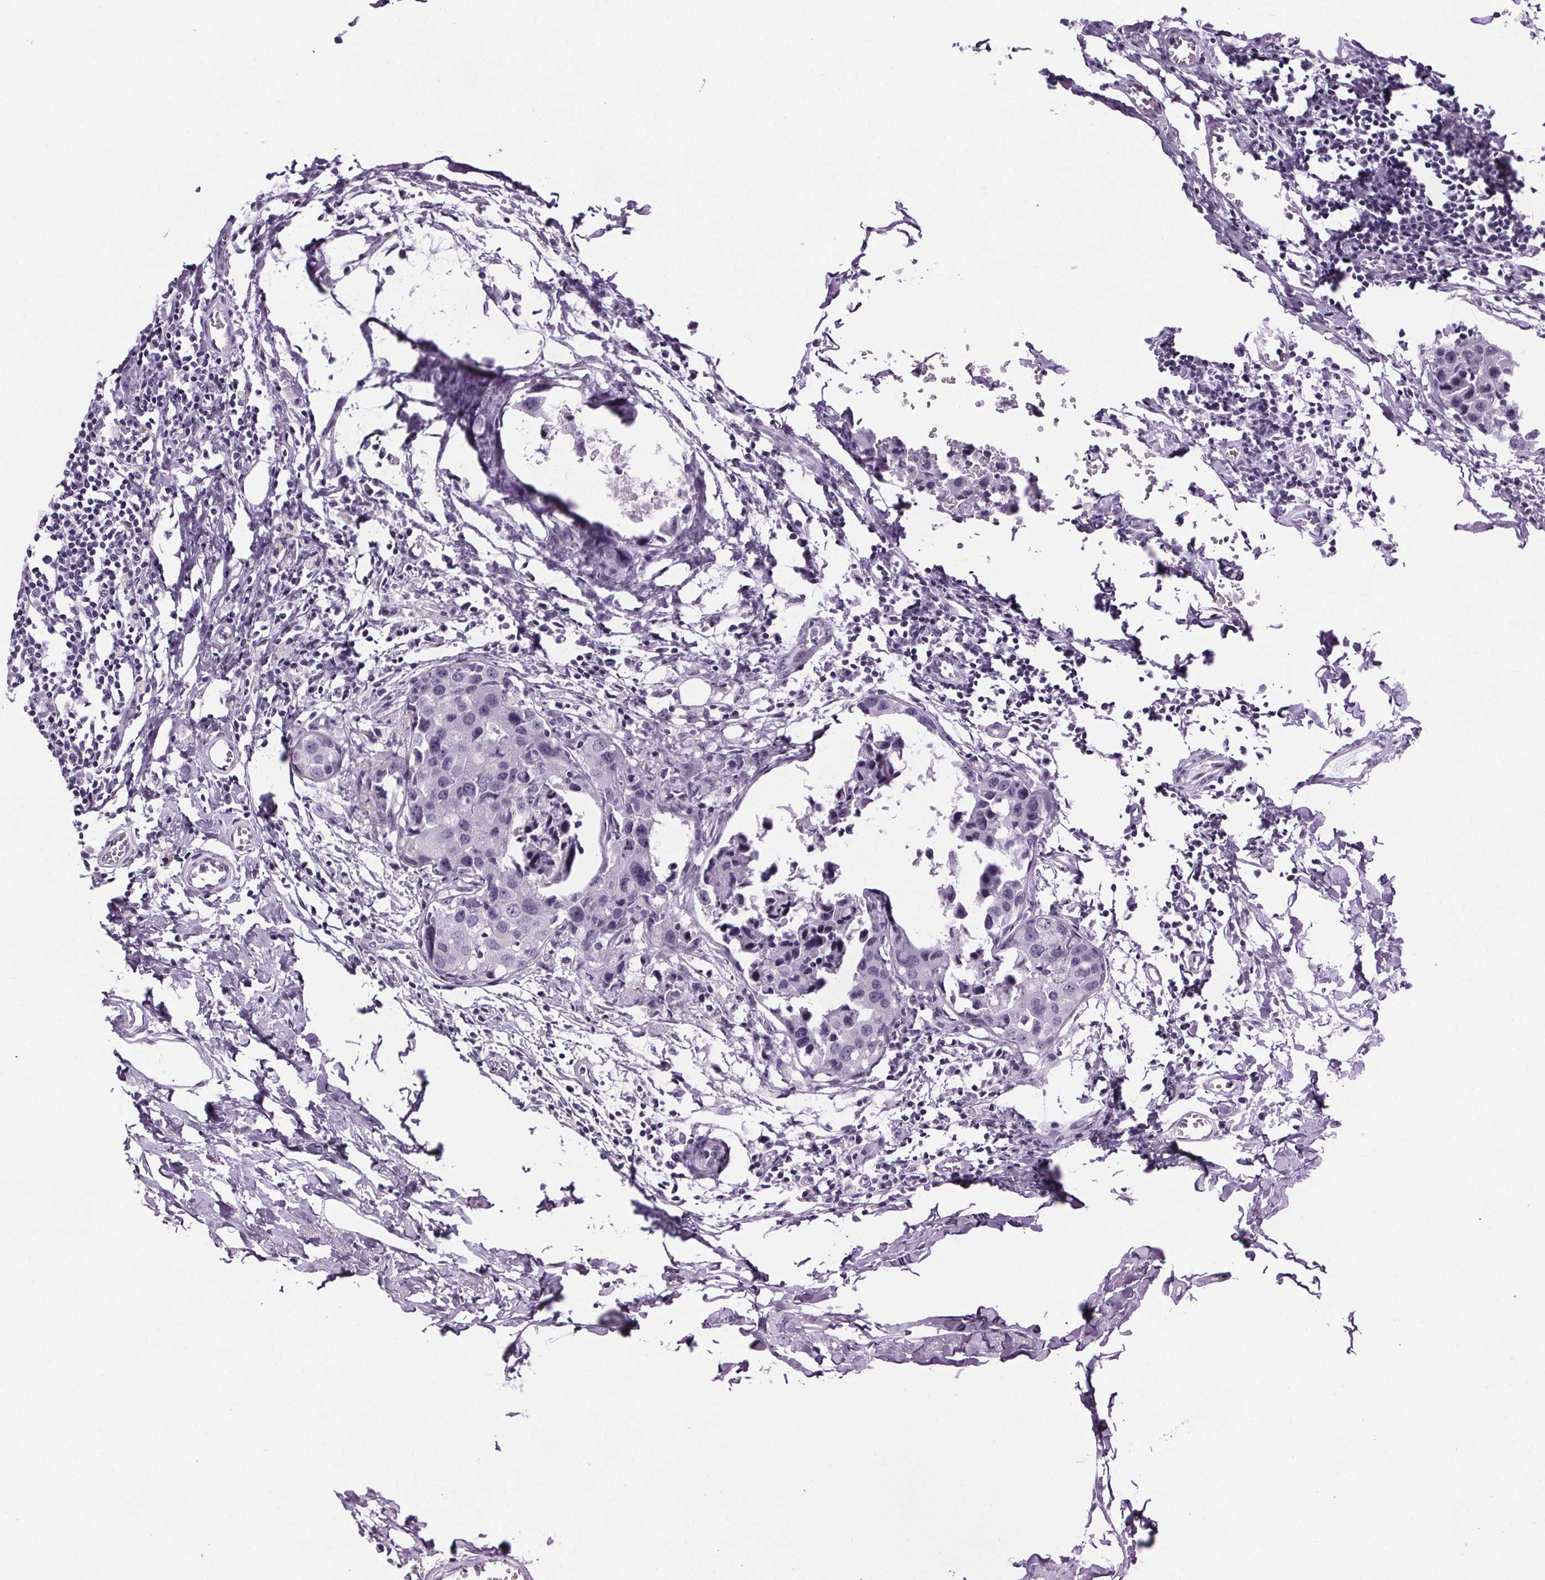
{"staining": {"intensity": "negative", "quantity": "none", "location": "none"}, "tissue": "breast cancer", "cell_type": "Tumor cells", "image_type": "cancer", "snomed": [{"axis": "morphology", "description": "Duct carcinoma"}, {"axis": "topography", "description": "Breast"}], "caption": "Photomicrograph shows no protein positivity in tumor cells of breast cancer tissue.", "gene": "CUBN", "patient": {"sex": "female", "age": 27}}